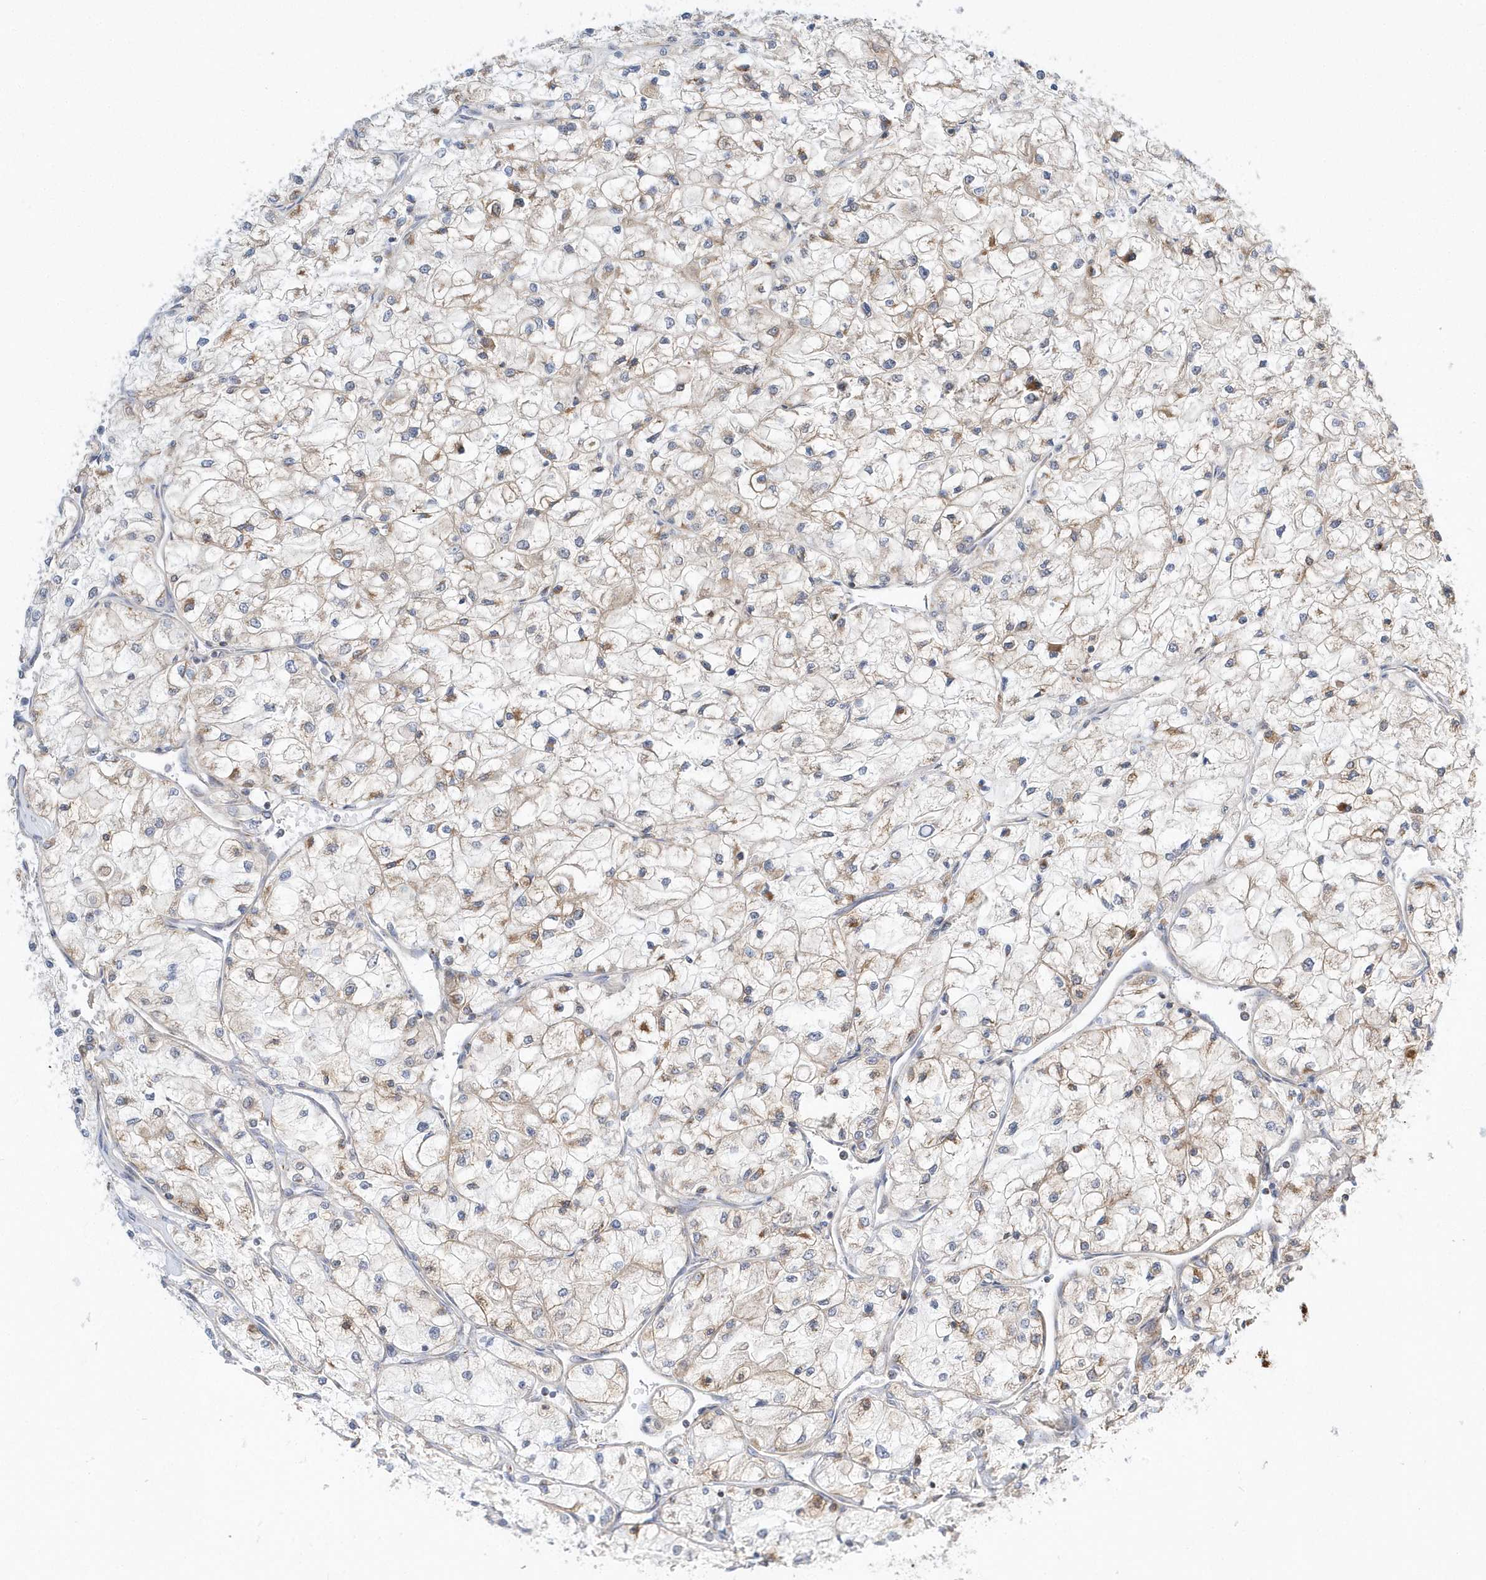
{"staining": {"intensity": "moderate", "quantity": "<25%", "location": "cytoplasmic/membranous"}, "tissue": "renal cancer", "cell_type": "Tumor cells", "image_type": "cancer", "snomed": [{"axis": "morphology", "description": "Adenocarcinoma, NOS"}, {"axis": "topography", "description": "Kidney"}], "caption": "DAB immunohistochemical staining of renal cancer shows moderate cytoplasmic/membranous protein staining in approximately <25% of tumor cells. (Brightfield microscopy of DAB IHC at high magnification).", "gene": "OPA1", "patient": {"sex": "male", "age": 80}}